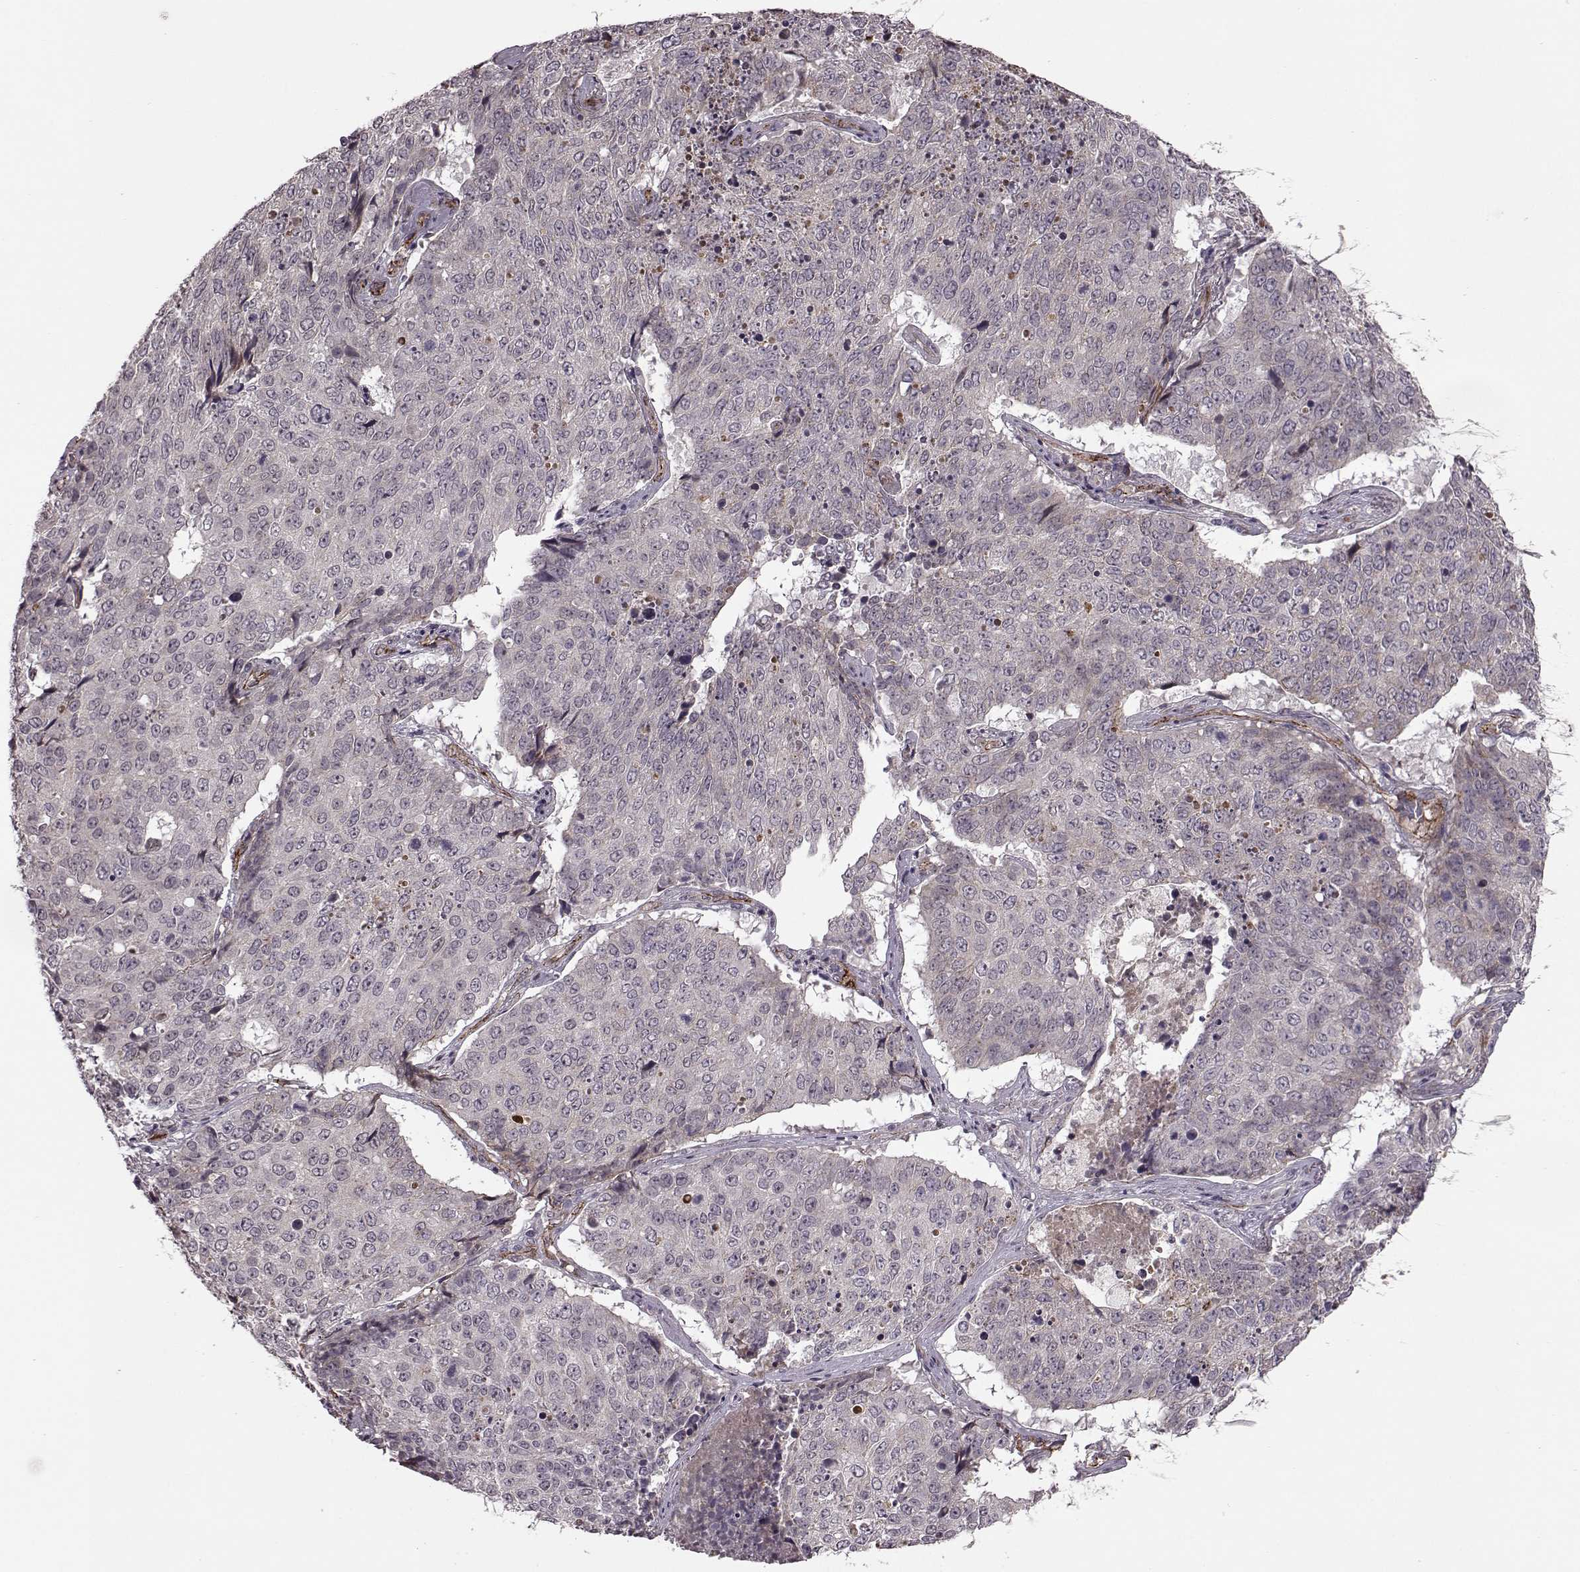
{"staining": {"intensity": "negative", "quantity": "none", "location": "none"}, "tissue": "lung cancer", "cell_type": "Tumor cells", "image_type": "cancer", "snomed": [{"axis": "morphology", "description": "Normal tissue, NOS"}, {"axis": "morphology", "description": "Squamous cell carcinoma, NOS"}, {"axis": "topography", "description": "Bronchus"}, {"axis": "topography", "description": "Lung"}], "caption": "This is an immunohistochemistry (IHC) photomicrograph of human squamous cell carcinoma (lung). There is no expression in tumor cells.", "gene": "SYNPO", "patient": {"sex": "male", "age": 64}}